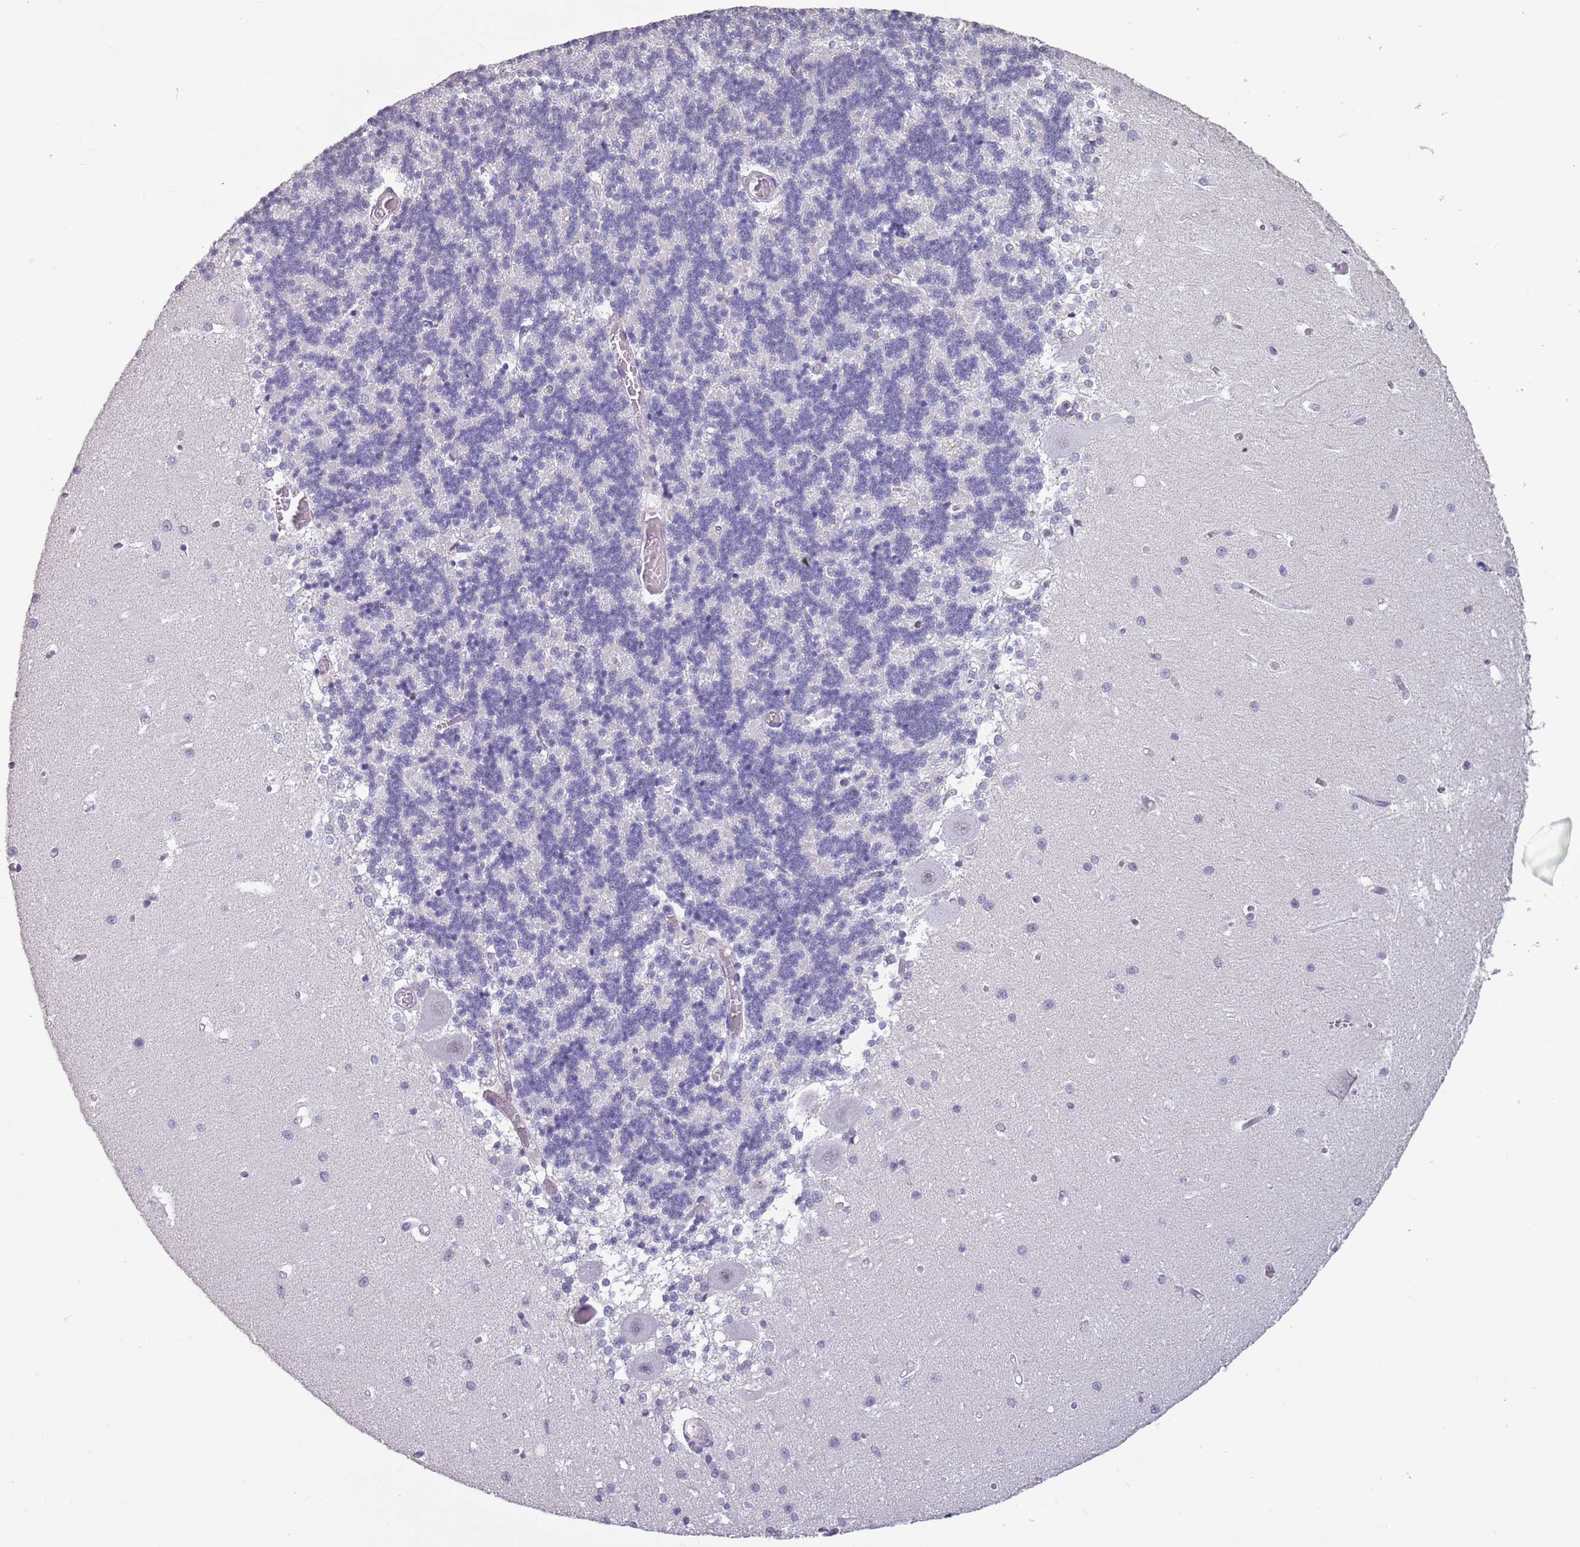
{"staining": {"intensity": "negative", "quantity": "none", "location": "none"}, "tissue": "cerebellum", "cell_type": "Cells in granular layer", "image_type": "normal", "snomed": [{"axis": "morphology", "description": "Normal tissue, NOS"}, {"axis": "topography", "description": "Cerebellum"}], "caption": "A high-resolution histopathology image shows IHC staining of normal cerebellum, which demonstrates no significant expression in cells in granular layer. (DAB (3,3'-diaminobenzidine) immunohistochemistry visualized using brightfield microscopy, high magnification).", "gene": "SUN5", "patient": {"sex": "male", "age": 37}}